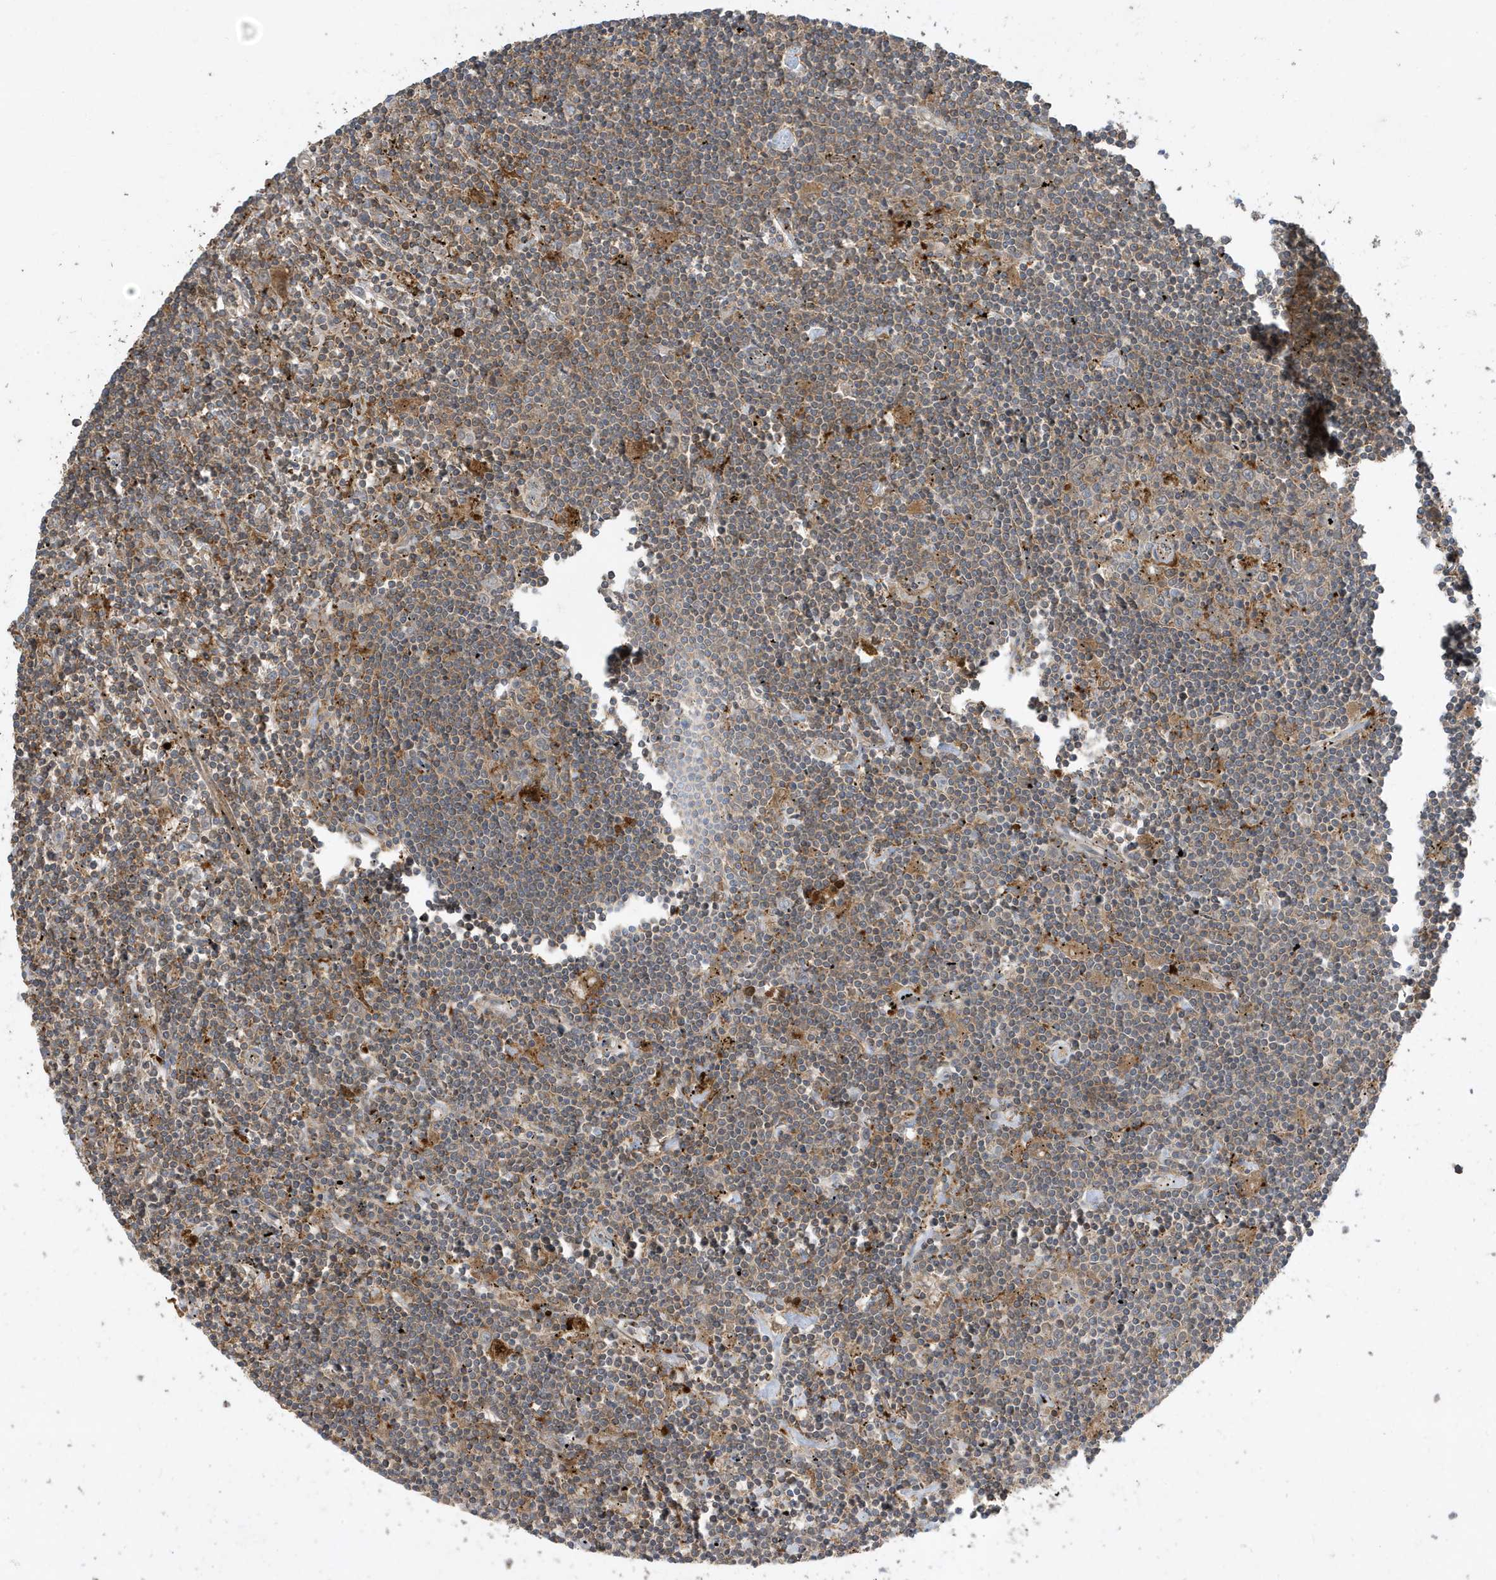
{"staining": {"intensity": "weak", "quantity": "25%-75%", "location": "cytoplasmic/membranous"}, "tissue": "lymphoma", "cell_type": "Tumor cells", "image_type": "cancer", "snomed": [{"axis": "morphology", "description": "Malignant lymphoma, non-Hodgkin's type, Low grade"}, {"axis": "topography", "description": "Spleen"}], "caption": "Weak cytoplasmic/membranous positivity is present in approximately 25%-75% of tumor cells in lymphoma.", "gene": "ABTB1", "patient": {"sex": "male", "age": 76}}